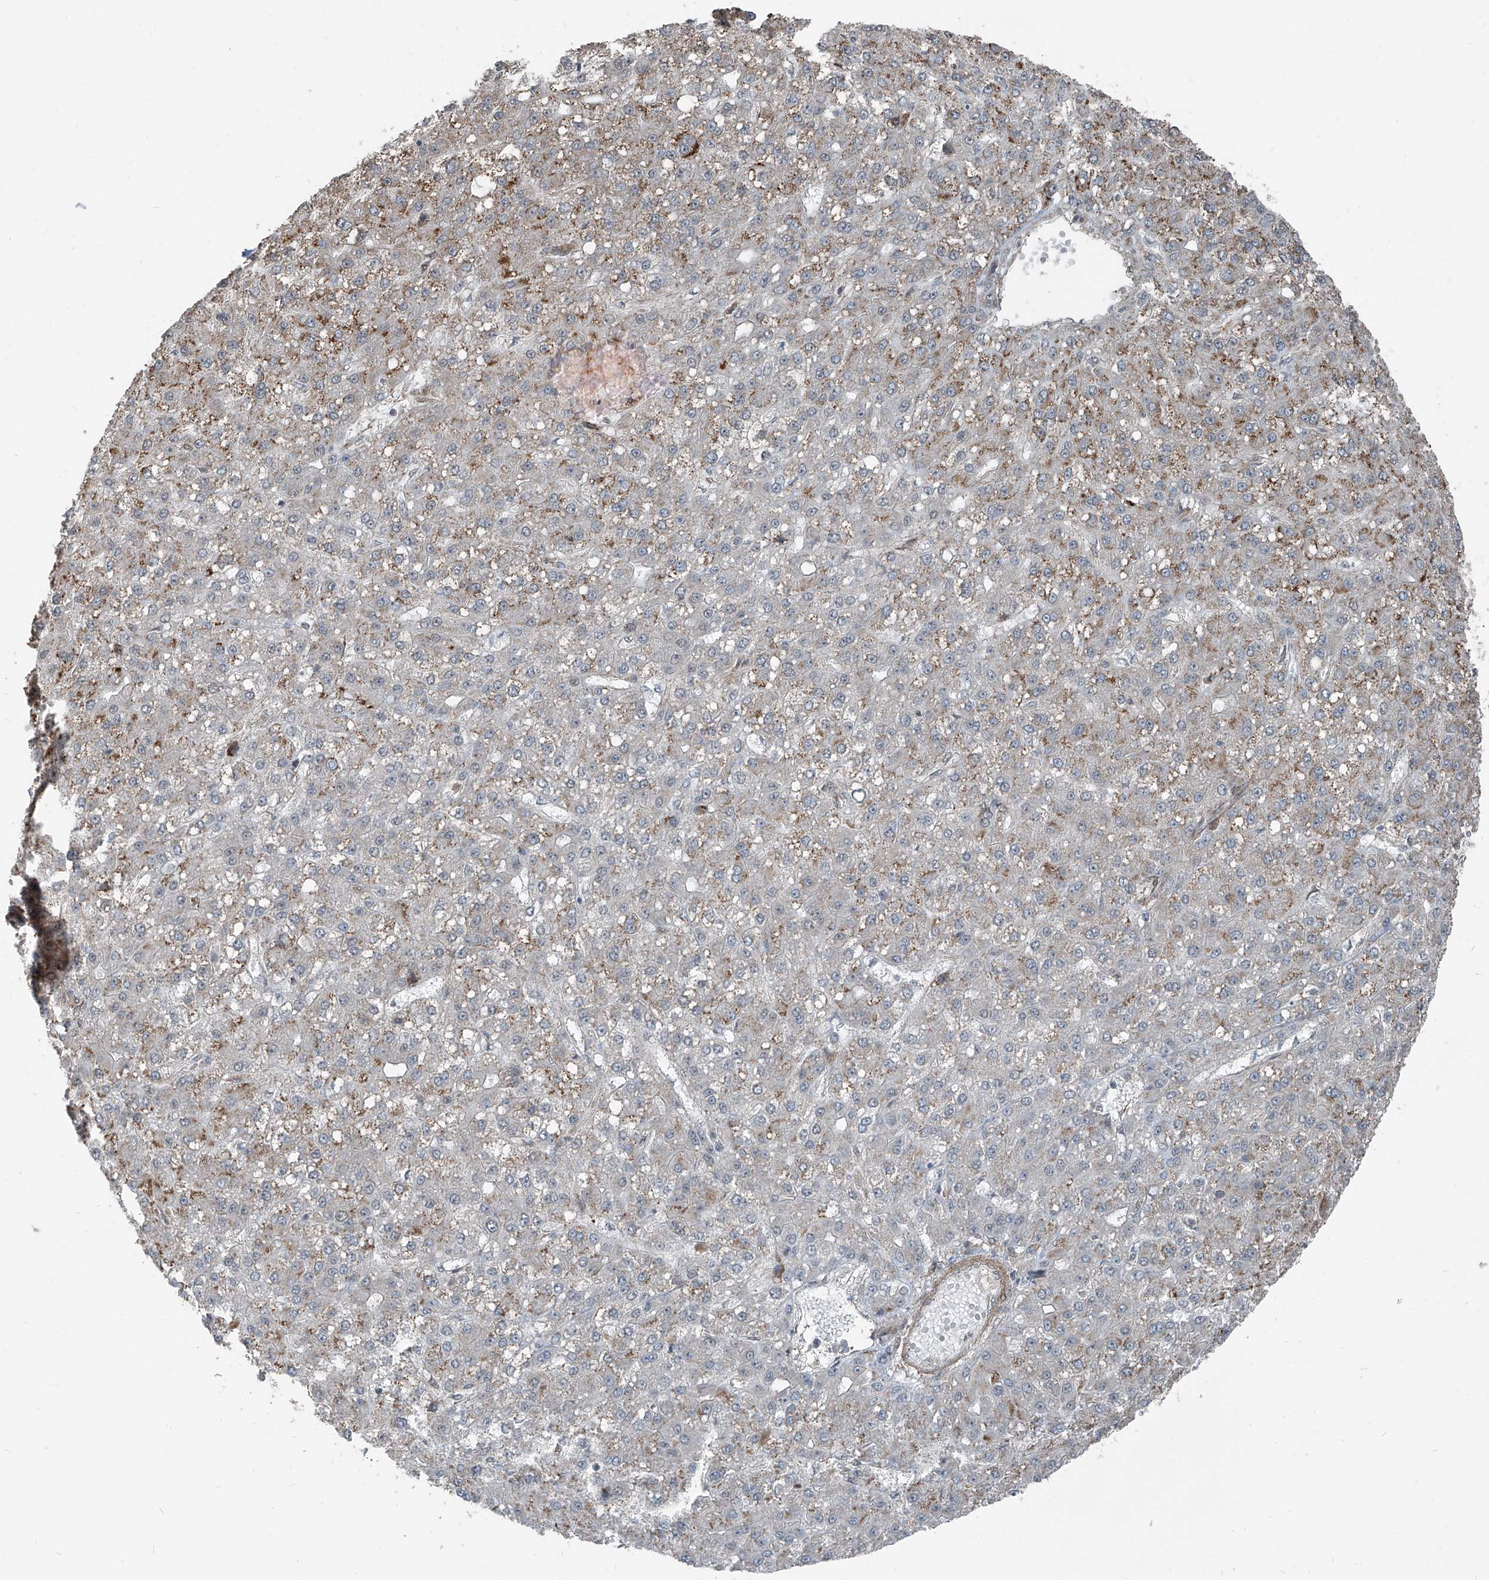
{"staining": {"intensity": "moderate", "quantity": "<25%", "location": "cytoplasmic/membranous"}, "tissue": "liver cancer", "cell_type": "Tumor cells", "image_type": "cancer", "snomed": [{"axis": "morphology", "description": "Carcinoma, Hepatocellular, NOS"}, {"axis": "topography", "description": "Liver"}], "caption": "Immunohistochemistry image of liver cancer (hepatocellular carcinoma) stained for a protein (brown), which reveals low levels of moderate cytoplasmic/membranous positivity in approximately <25% of tumor cells.", "gene": "ZNF570", "patient": {"sex": "male", "age": 67}}